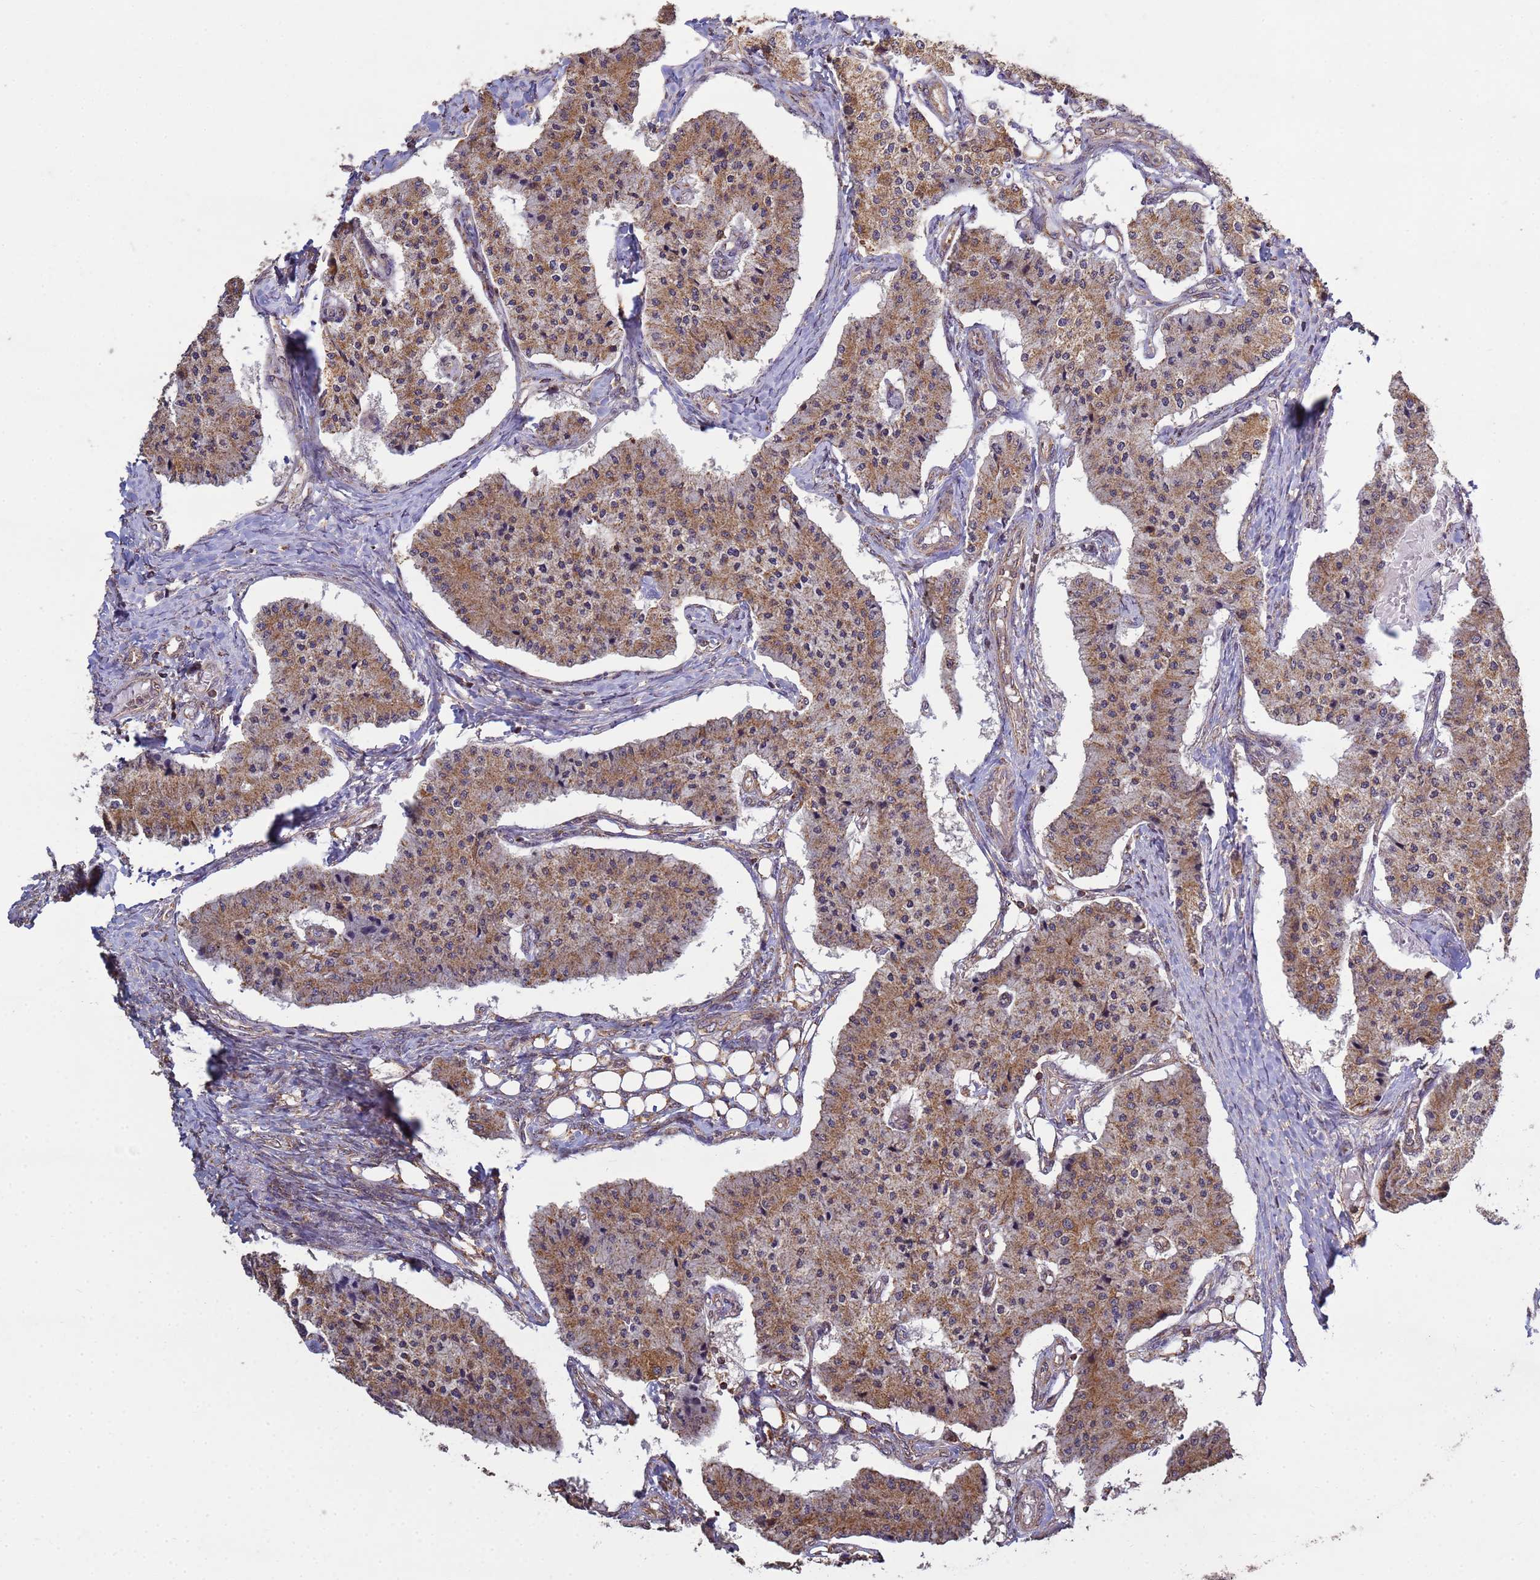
{"staining": {"intensity": "moderate", "quantity": ">75%", "location": "cytoplasmic/membranous"}, "tissue": "carcinoid", "cell_type": "Tumor cells", "image_type": "cancer", "snomed": [{"axis": "morphology", "description": "Carcinoid, malignant, NOS"}, {"axis": "topography", "description": "Colon"}], "caption": "This micrograph displays IHC staining of carcinoid, with medium moderate cytoplasmic/membranous expression in about >75% of tumor cells.", "gene": "P2RX7", "patient": {"sex": "female", "age": 52}}